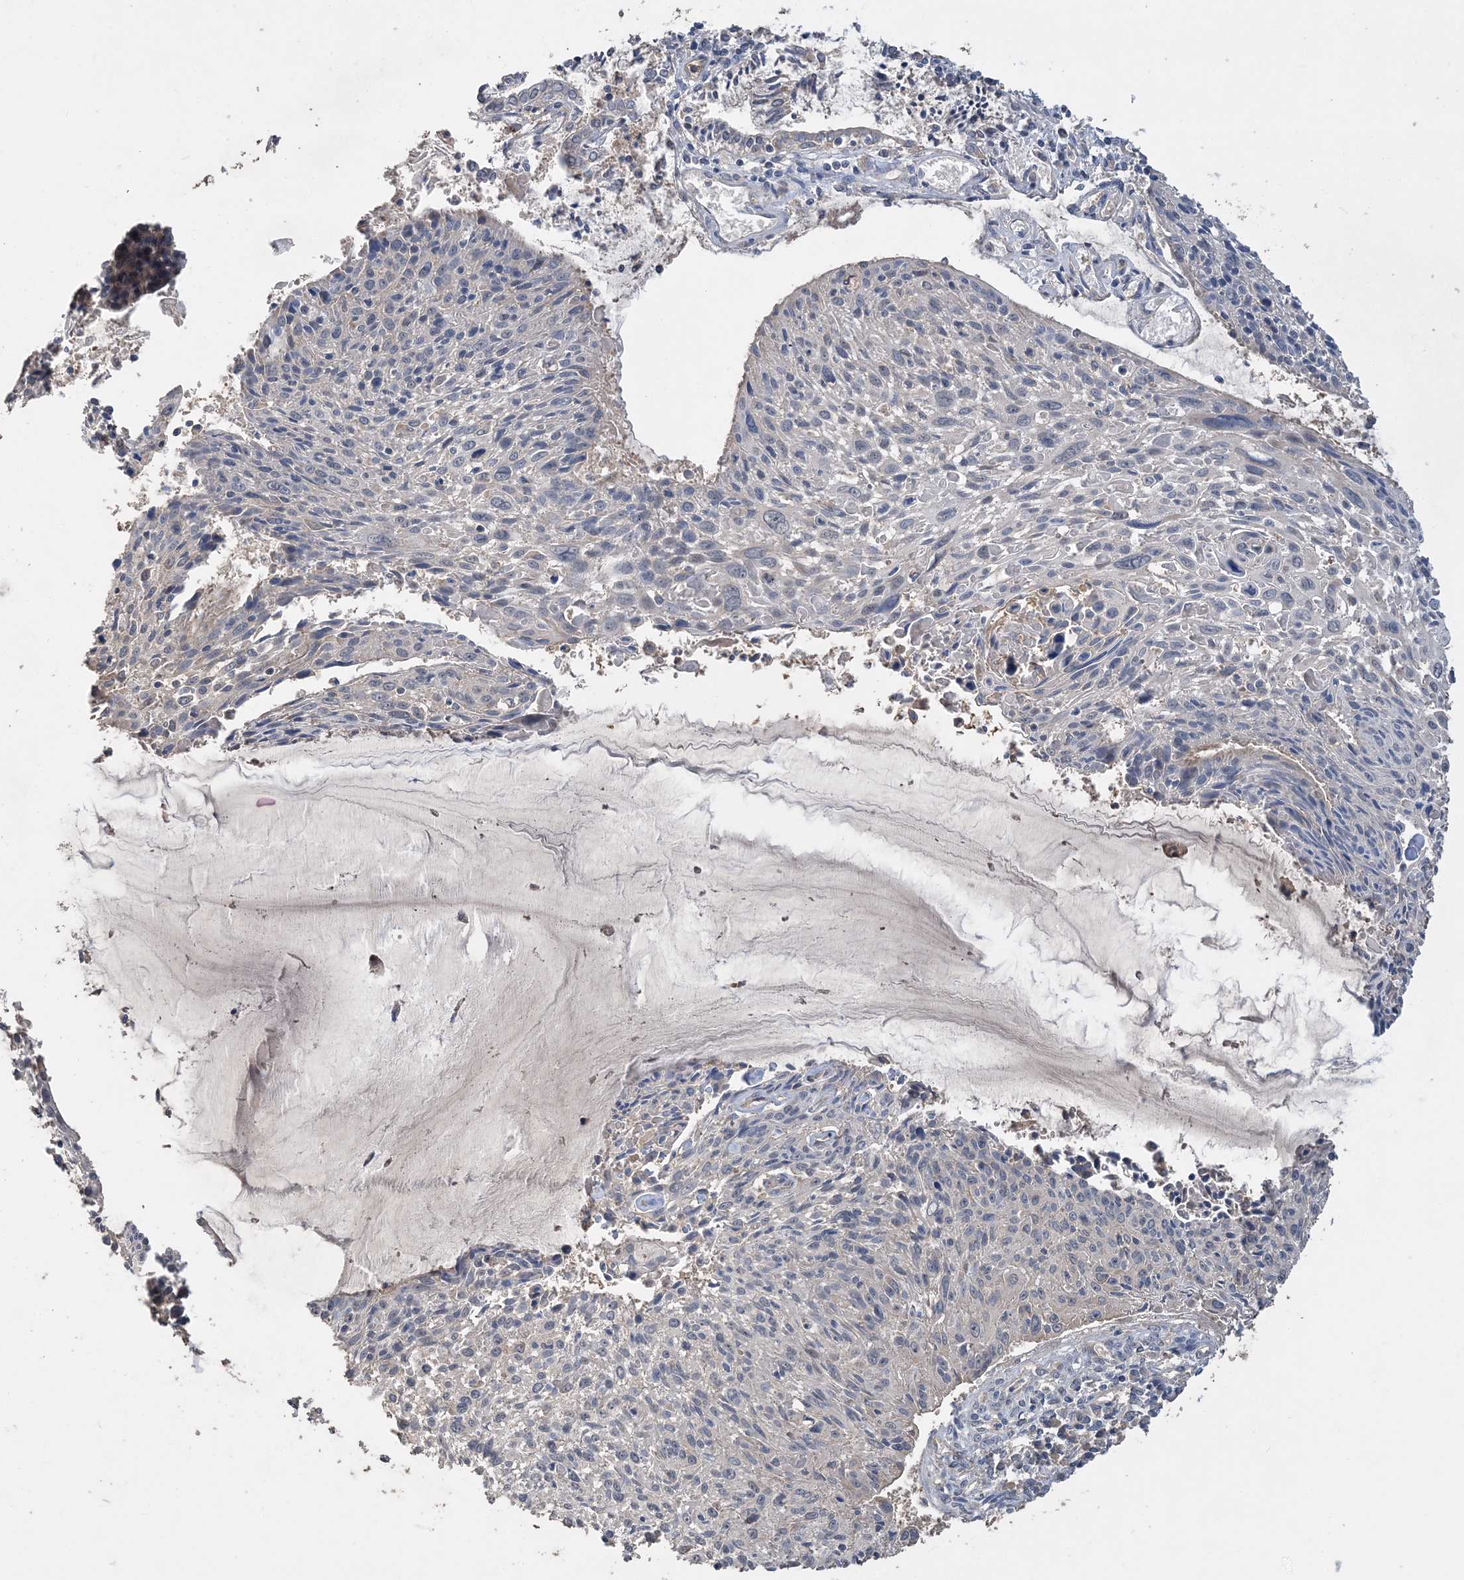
{"staining": {"intensity": "negative", "quantity": "none", "location": "none"}, "tissue": "cervical cancer", "cell_type": "Tumor cells", "image_type": "cancer", "snomed": [{"axis": "morphology", "description": "Squamous cell carcinoma, NOS"}, {"axis": "topography", "description": "Cervix"}], "caption": "Tumor cells show no significant protein expression in squamous cell carcinoma (cervical).", "gene": "GRINA", "patient": {"sex": "female", "age": 51}}